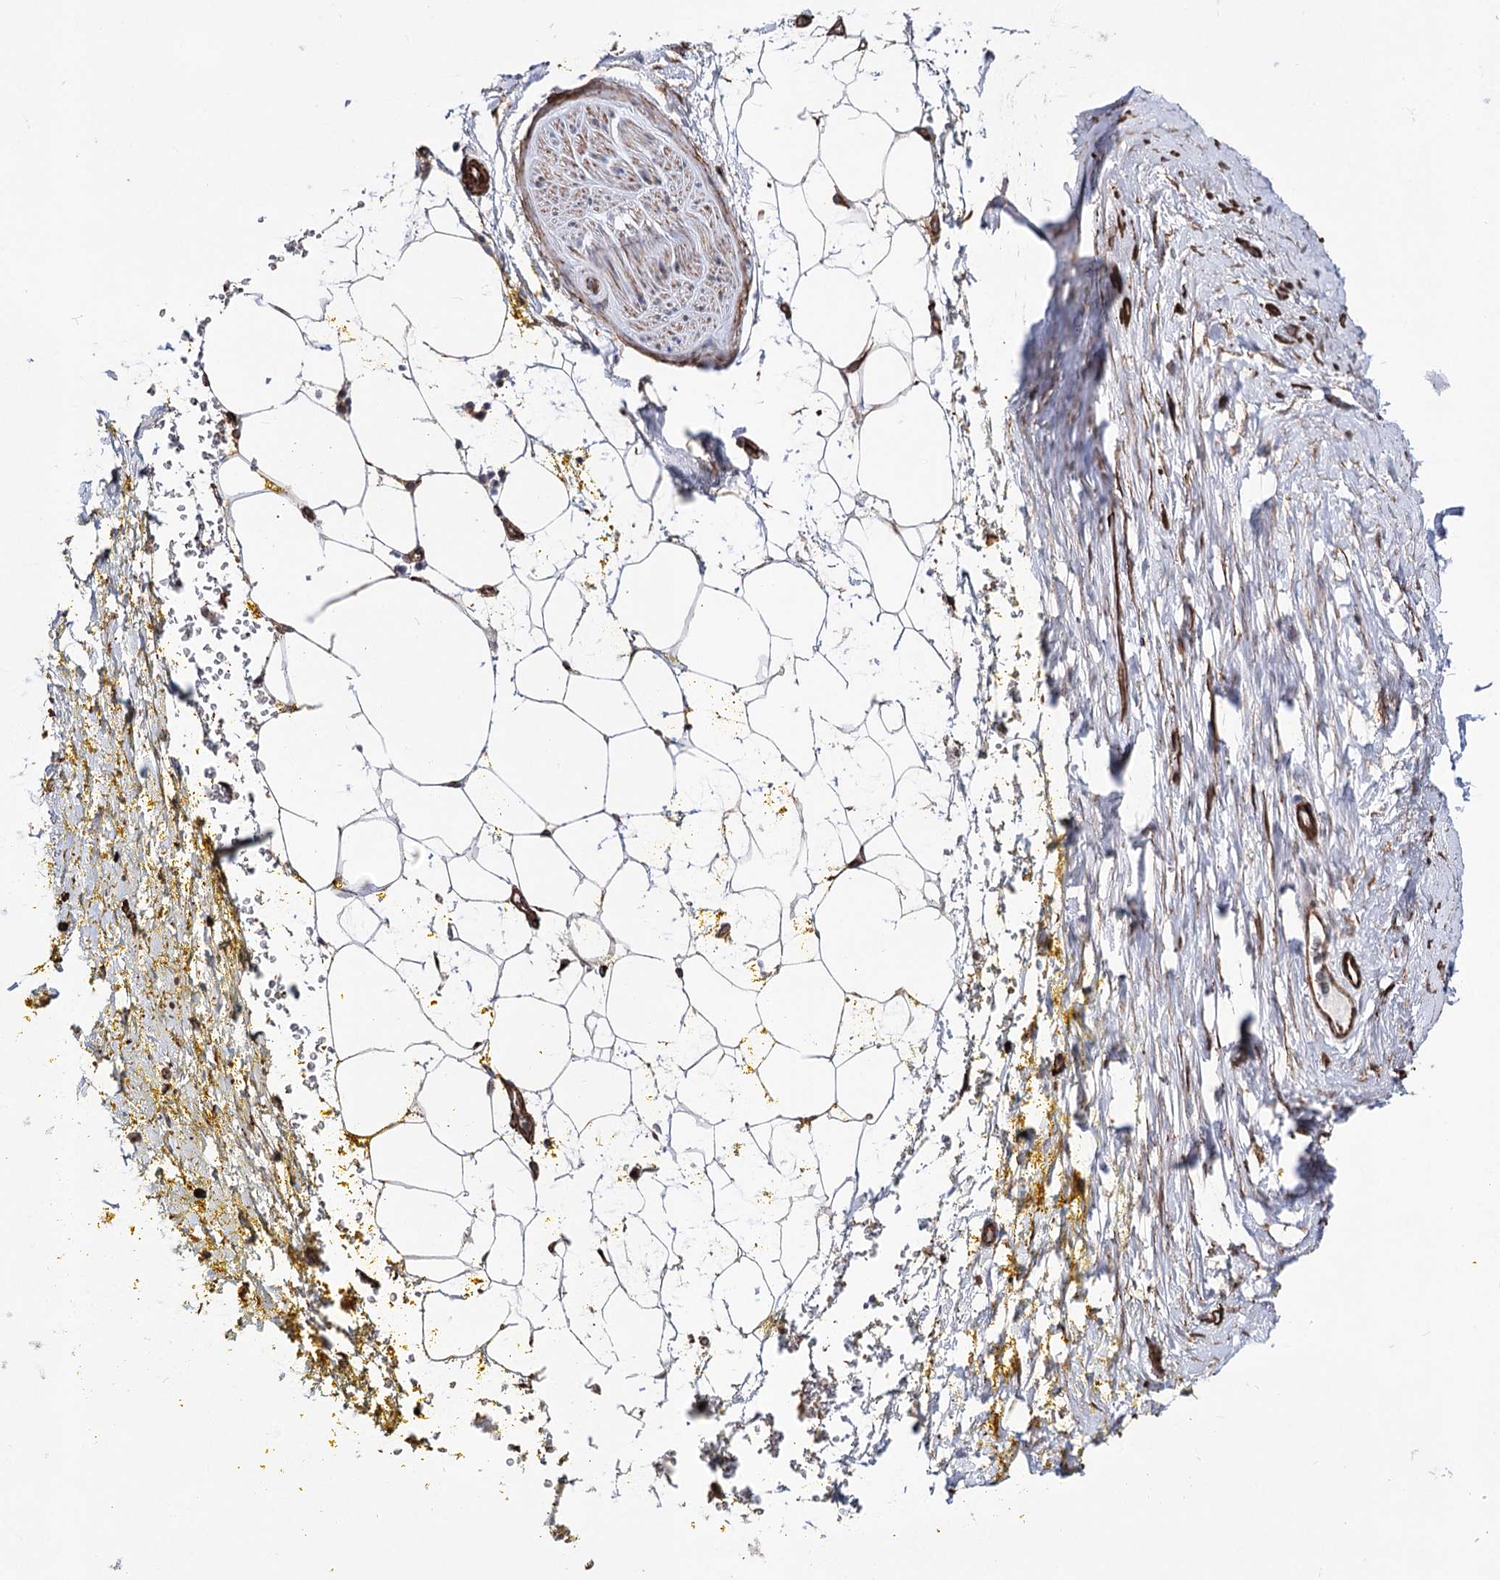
{"staining": {"intensity": "moderate", "quantity": ">75%", "location": "cytoplasmic/membranous"}, "tissue": "adipose tissue", "cell_type": "Adipocytes", "image_type": "normal", "snomed": [{"axis": "morphology", "description": "Normal tissue, NOS"}, {"axis": "morphology", "description": "Adenocarcinoma, Low grade"}, {"axis": "topography", "description": "Prostate"}, {"axis": "topography", "description": "Peripheral nerve tissue"}], "caption": "Approximately >75% of adipocytes in unremarkable adipose tissue show moderate cytoplasmic/membranous protein positivity as visualized by brown immunohistochemical staining.", "gene": "ARHGAP20", "patient": {"sex": "male", "age": 63}}